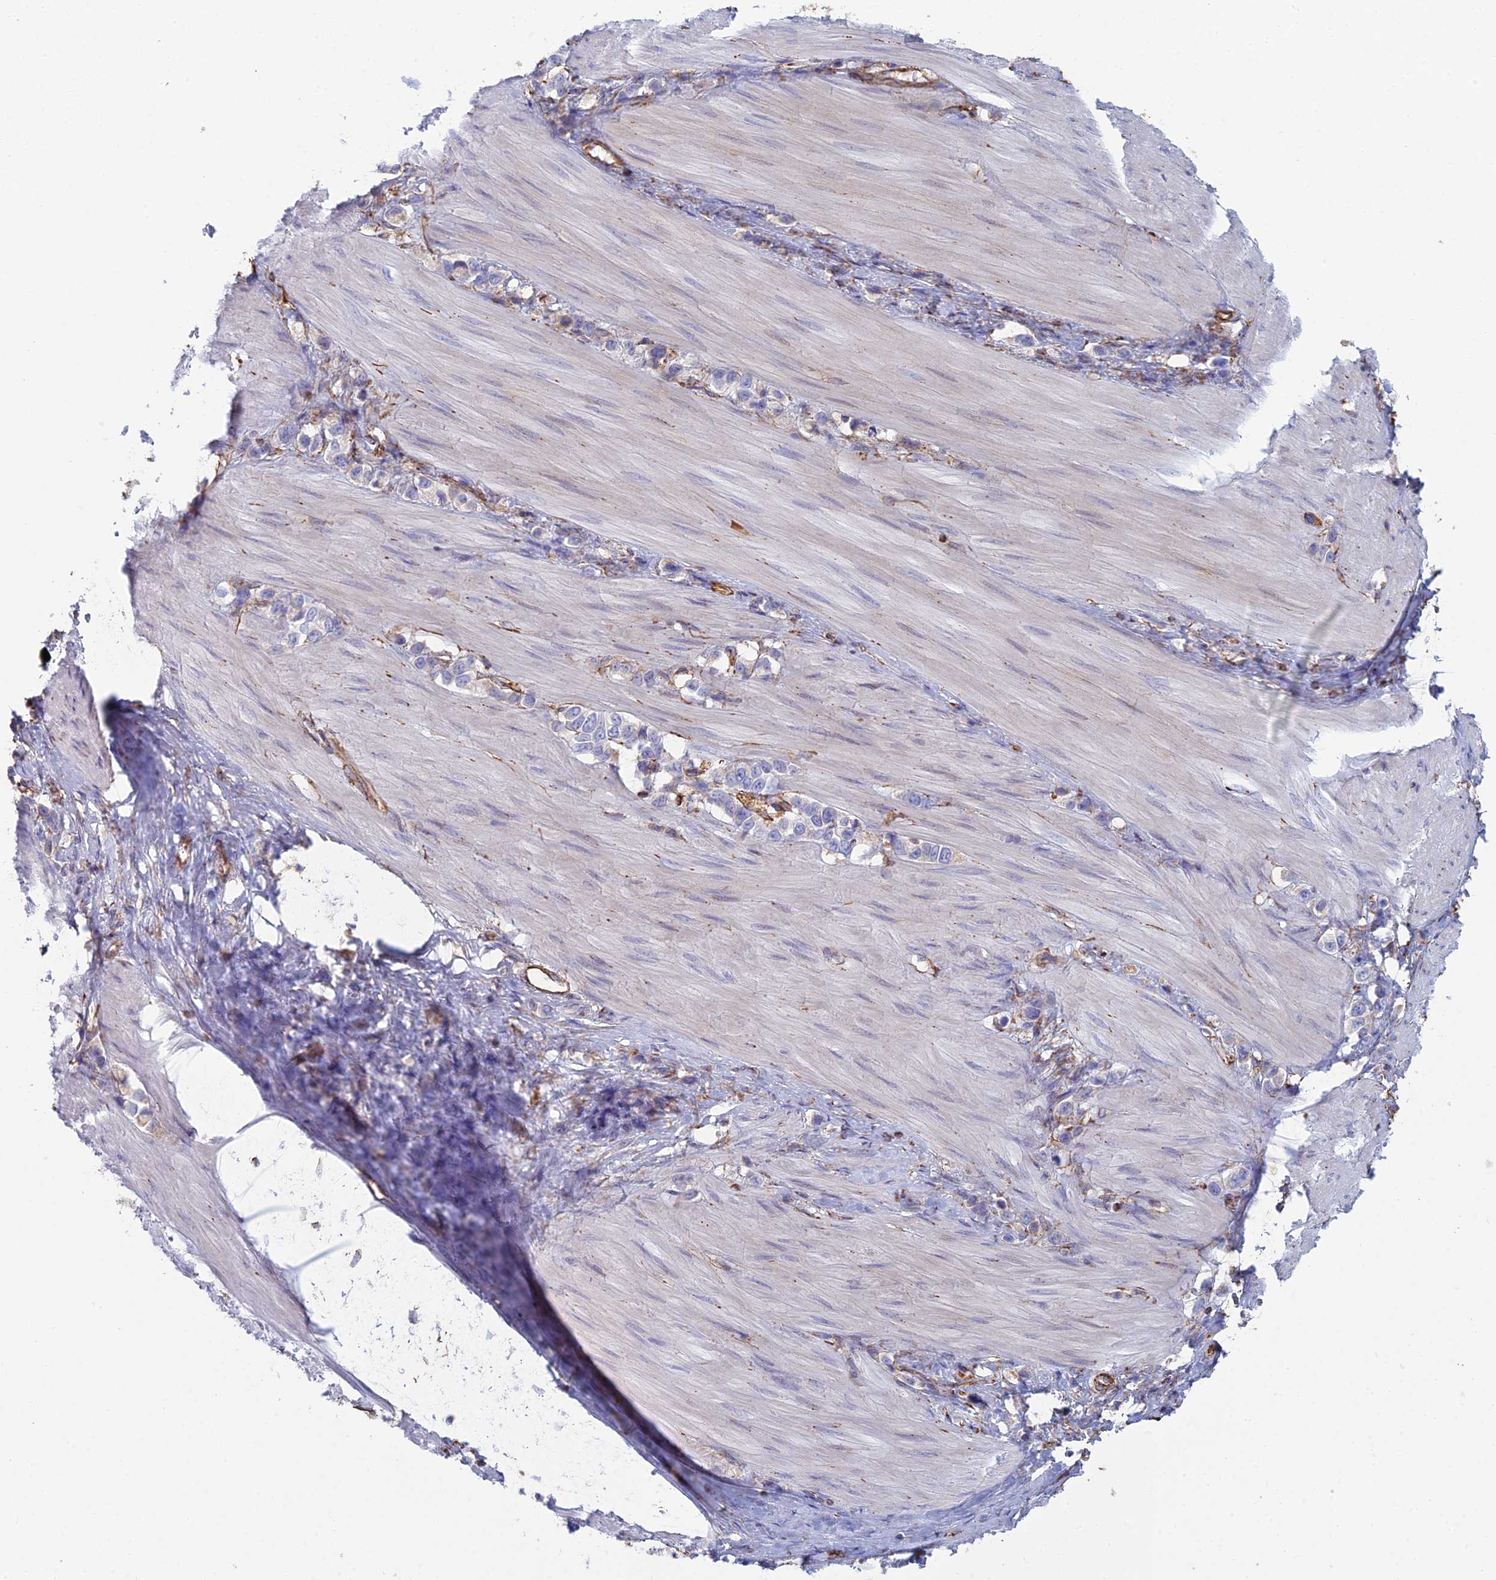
{"staining": {"intensity": "negative", "quantity": "none", "location": "none"}, "tissue": "stomach cancer", "cell_type": "Tumor cells", "image_type": "cancer", "snomed": [{"axis": "morphology", "description": "Adenocarcinoma, NOS"}, {"axis": "topography", "description": "Stomach"}], "caption": "Human stomach cancer (adenocarcinoma) stained for a protein using immunohistochemistry (IHC) reveals no staining in tumor cells.", "gene": "CLVS2", "patient": {"sex": "female", "age": 65}}